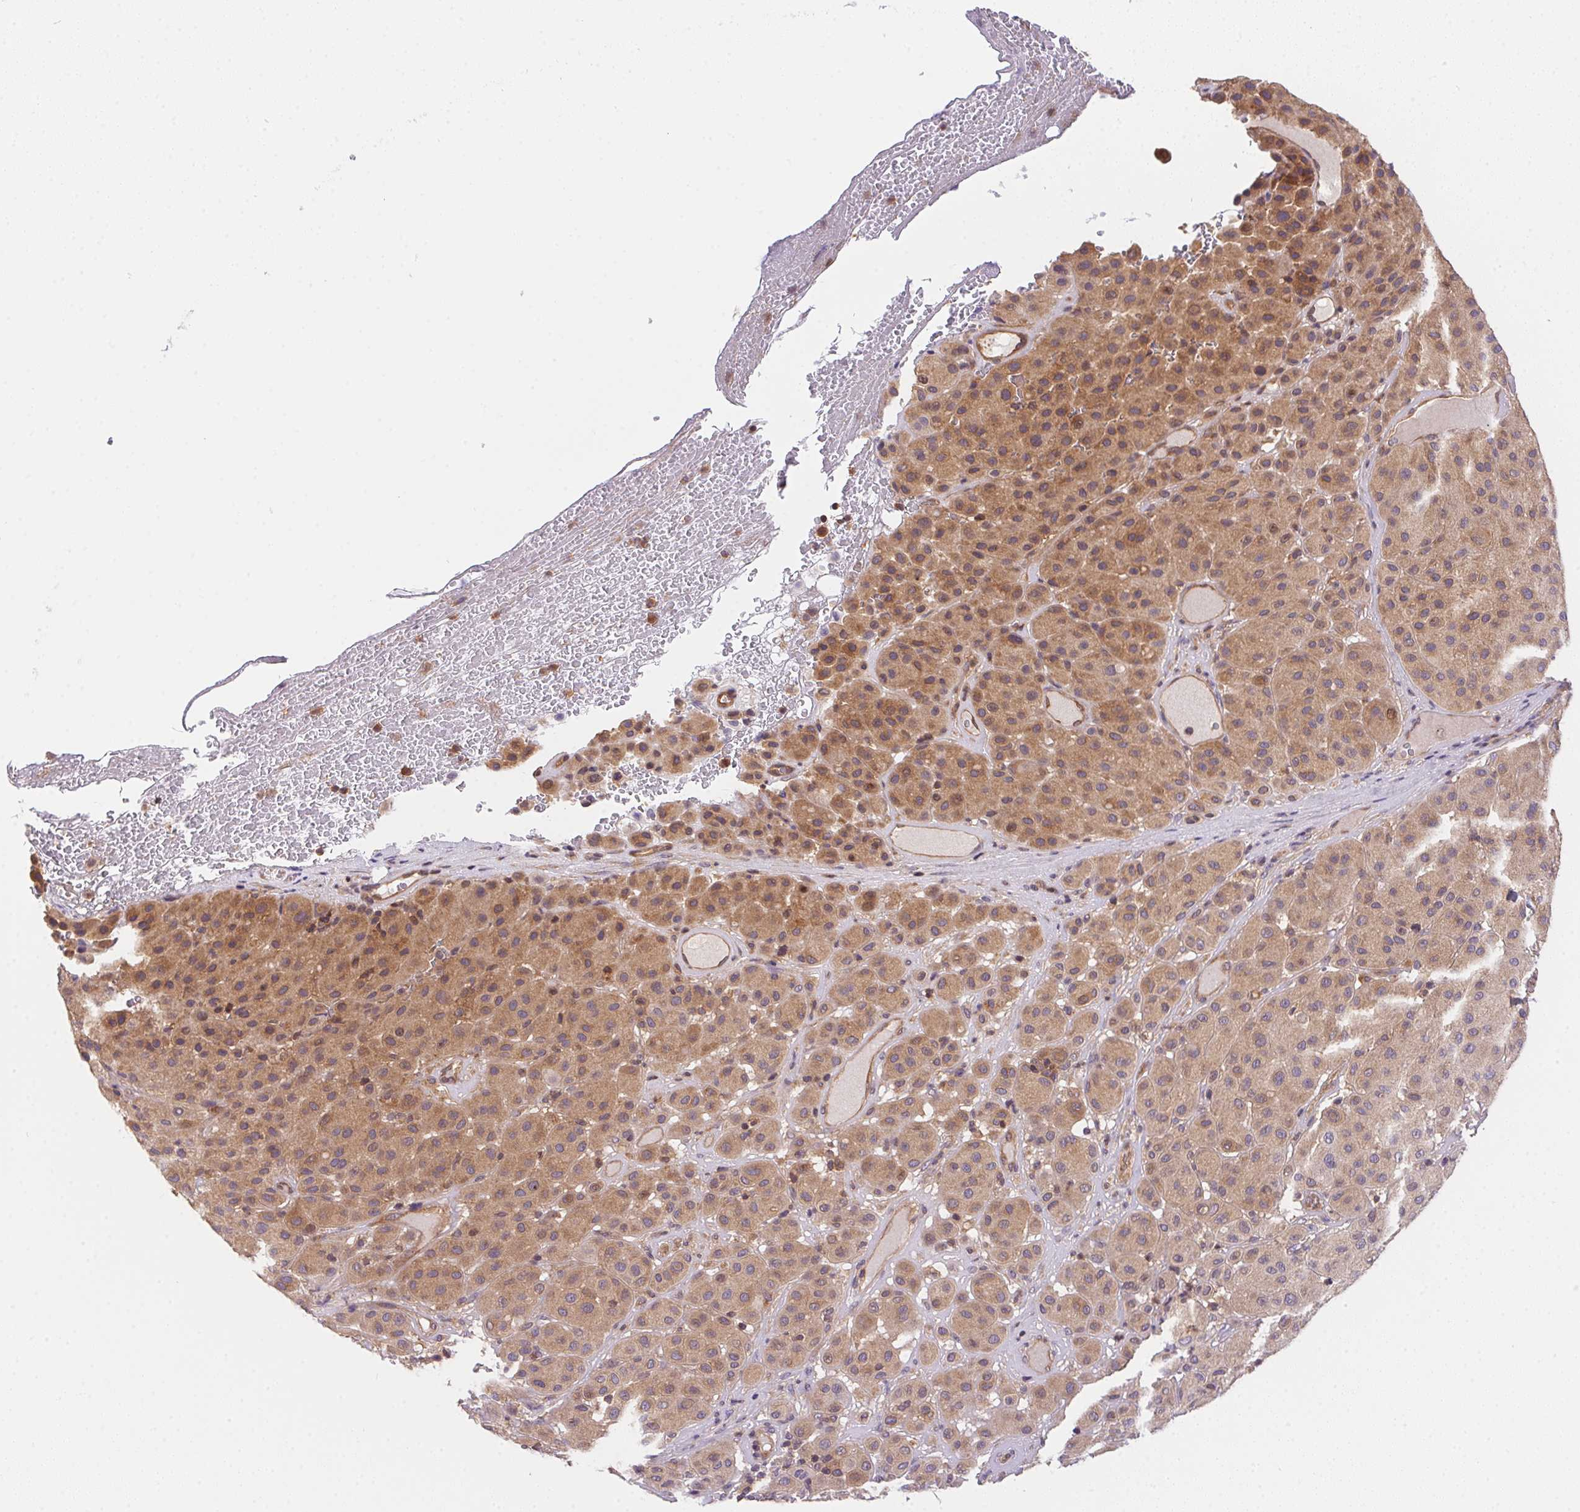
{"staining": {"intensity": "moderate", "quantity": ">75%", "location": "cytoplasmic/membranous"}, "tissue": "melanoma", "cell_type": "Tumor cells", "image_type": "cancer", "snomed": [{"axis": "morphology", "description": "Malignant melanoma, Metastatic site"}, {"axis": "topography", "description": "Smooth muscle"}], "caption": "An IHC image of tumor tissue is shown. Protein staining in brown labels moderate cytoplasmic/membranous positivity in melanoma within tumor cells.", "gene": "PRKAA1", "patient": {"sex": "male", "age": 41}}